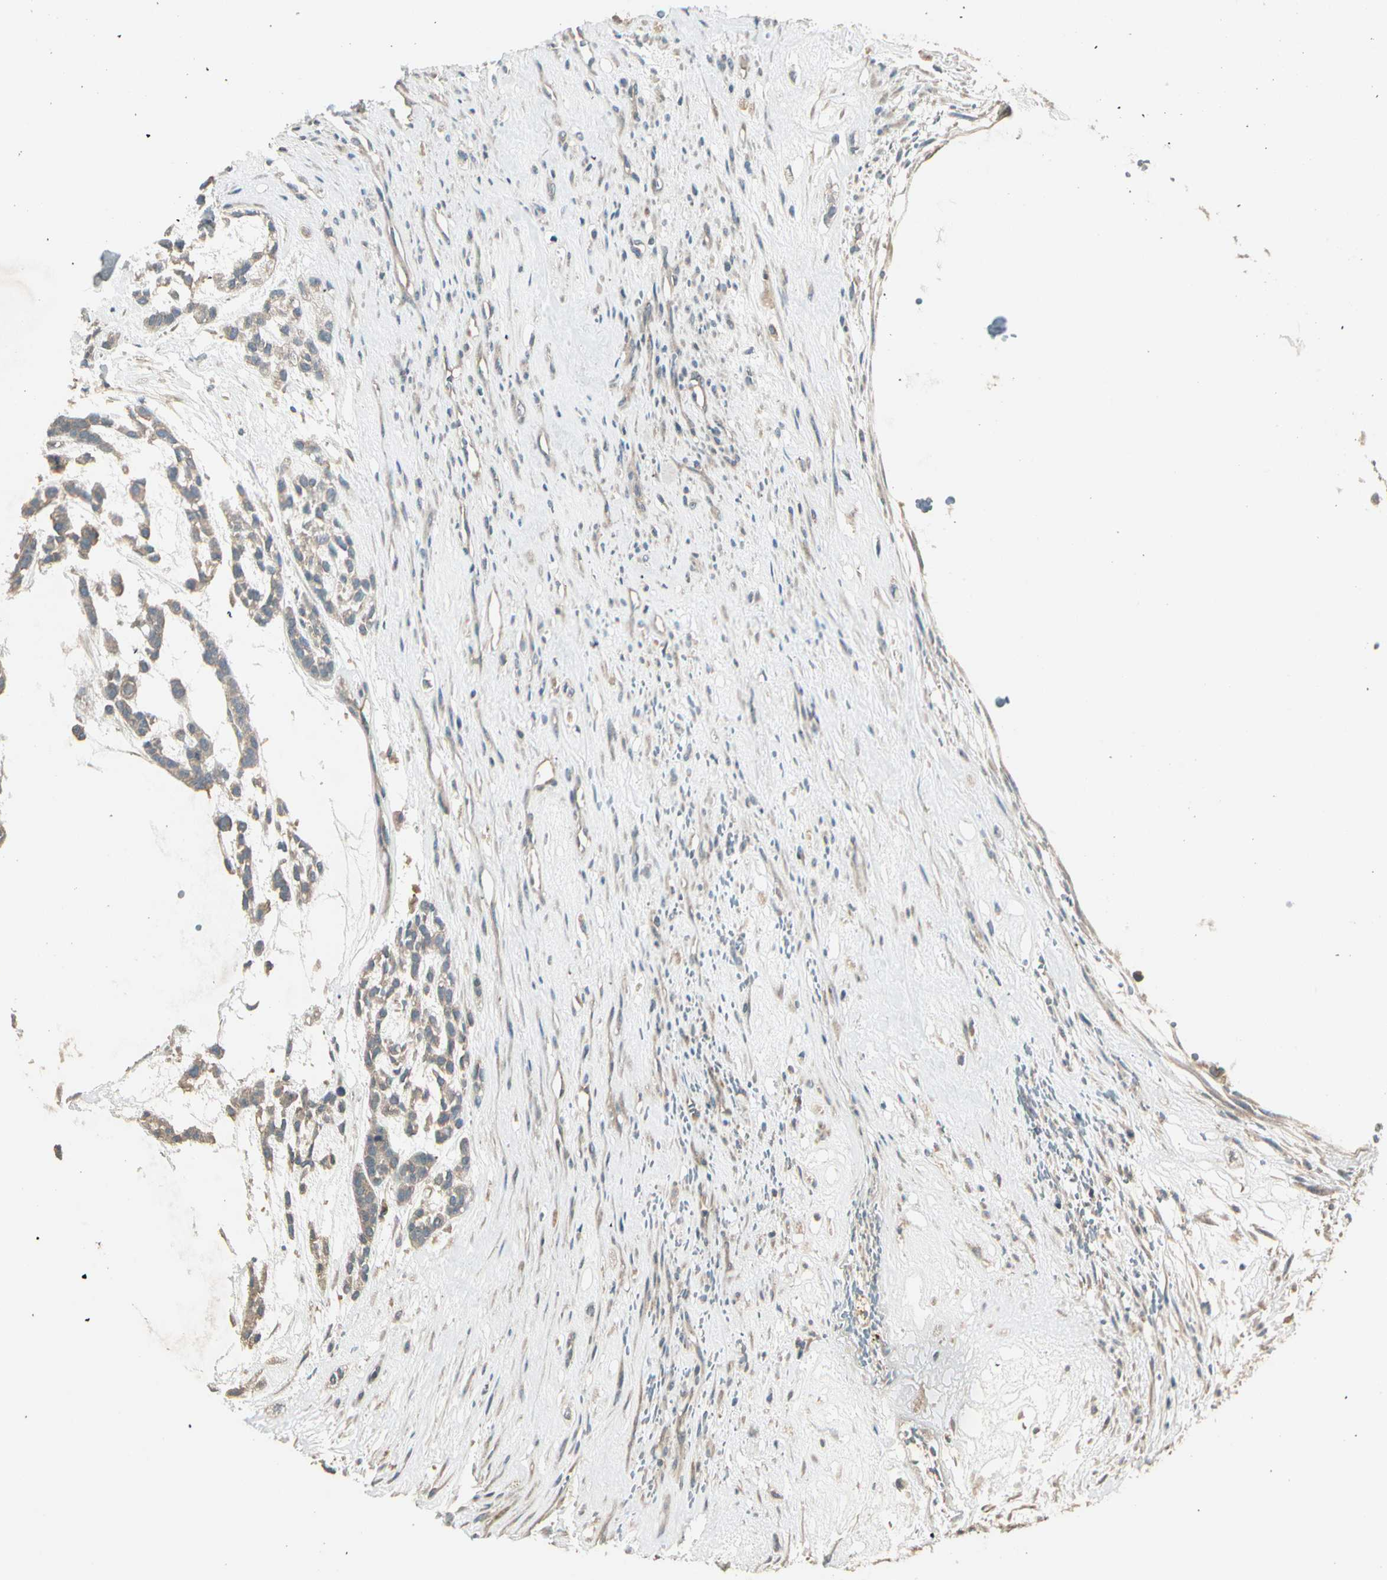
{"staining": {"intensity": "weak", "quantity": "25%-75%", "location": "cytoplasmic/membranous"}, "tissue": "head and neck cancer", "cell_type": "Tumor cells", "image_type": "cancer", "snomed": [{"axis": "morphology", "description": "Adenocarcinoma, NOS"}, {"axis": "morphology", "description": "Adenoma, NOS"}, {"axis": "topography", "description": "Head-Neck"}], "caption": "The micrograph shows immunohistochemical staining of head and neck cancer. There is weak cytoplasmic/membranous staining is present in about 25%-75% of tumor cells. The staining is performed using DAB (3,3'-diaminobenzidine) brown chromogen to label protein expression. The nuclei are counter-stained blue using hematoxylin.", "gene": "ACVR1", "patient": {"sex": "female", "age": 55}}